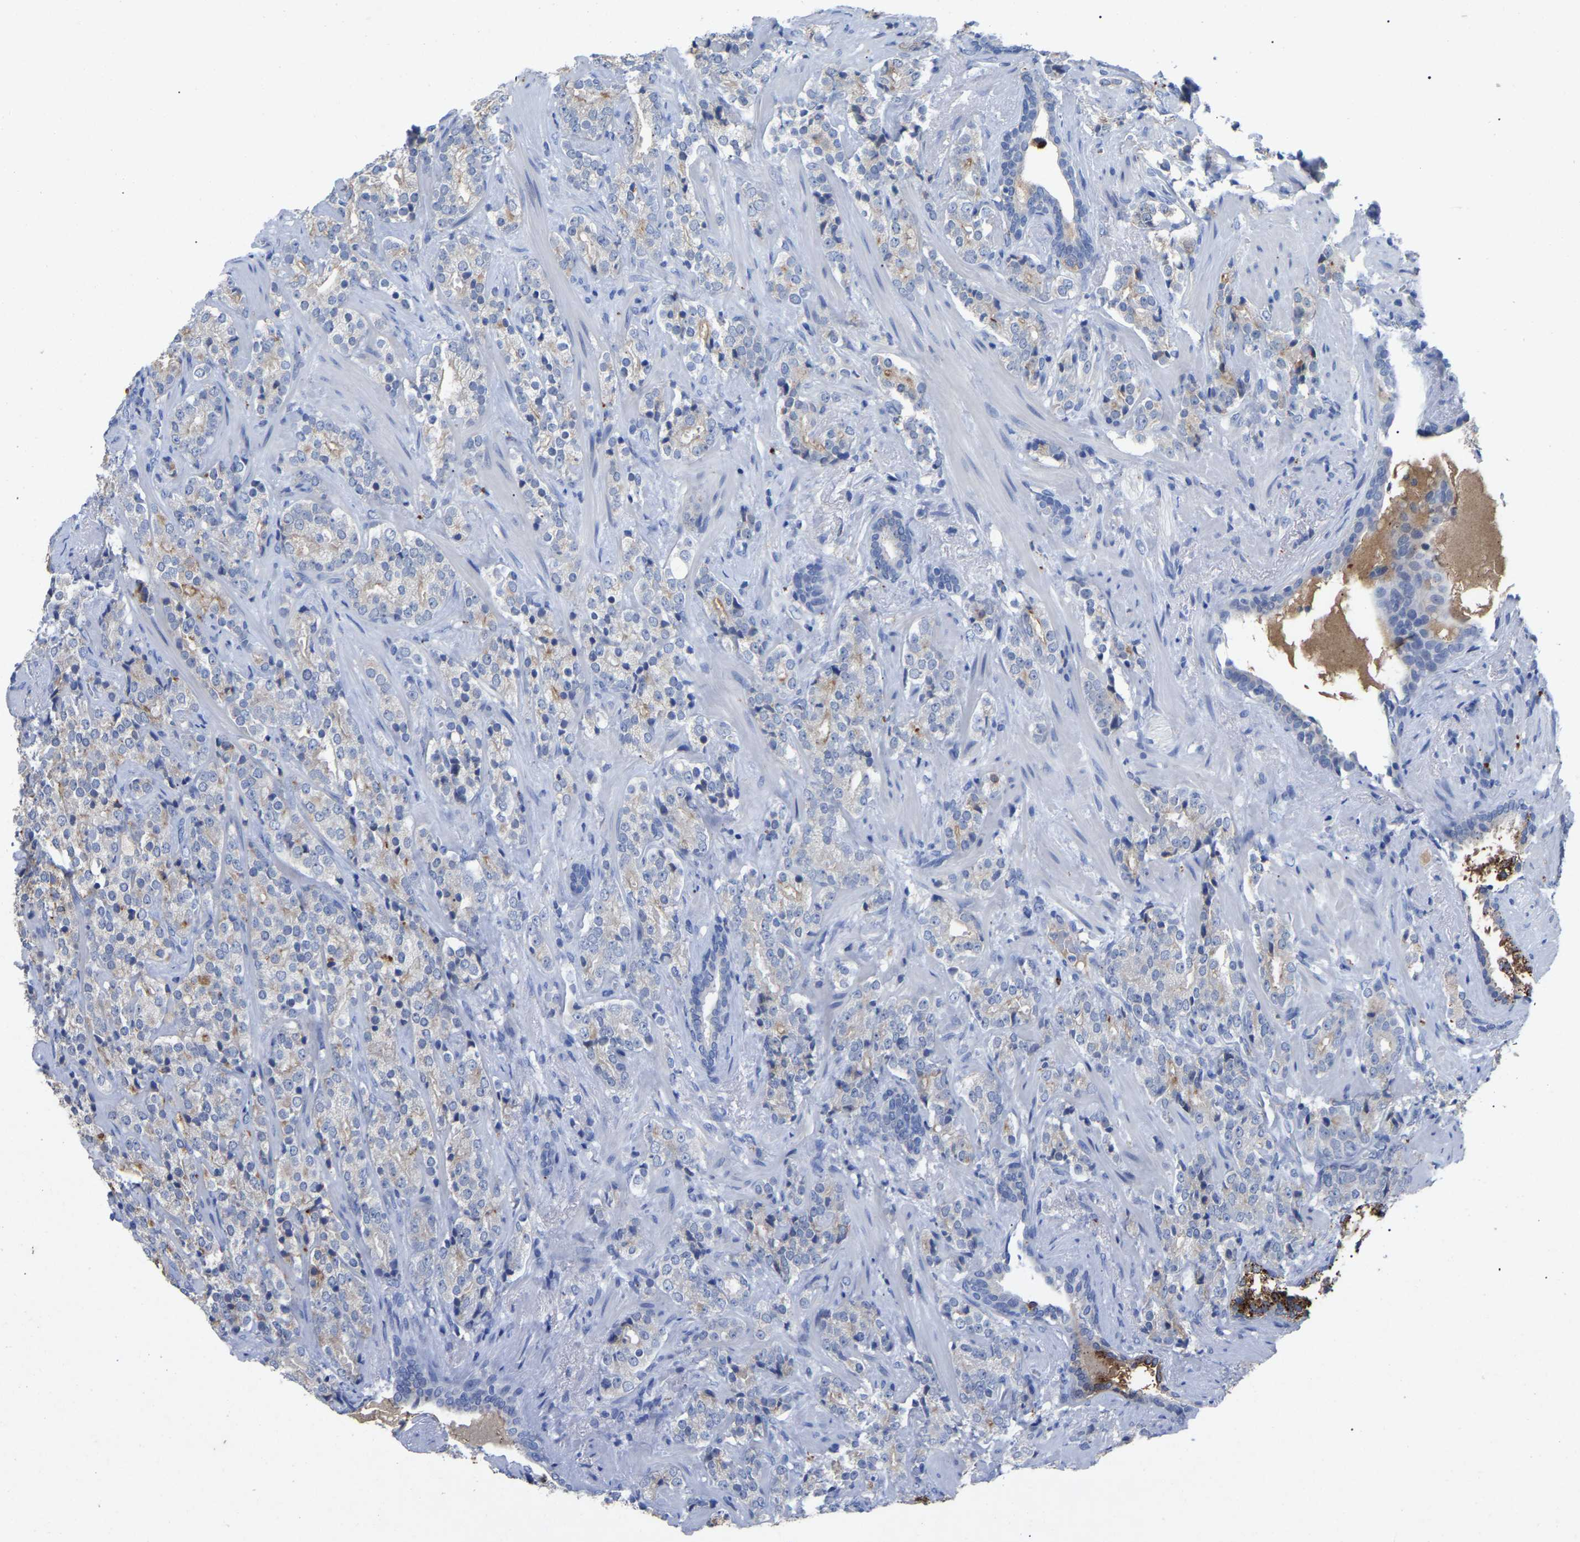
{"staining": {"intensity": "weak", "quantity": "<25%", "location": "cytoplasmic/membranous"}, "tissue": "prostate cancer", "cell_type": "Tumor cells", "image_type": "cancer", "snomed": [{"axis": "morphology", "description": "Adenocarcinoma, High grade"}, {"axis": "topography", "description": "Prostate"}], "caption": "Immunohistochemistry histopathology image of adenocarcinoma (high-grade) (prostate) stained for a protein (brown), which shows no expression in tumor cells.", "gene": "SMPD2", "patient": {"sex": "male", "age": 71}}